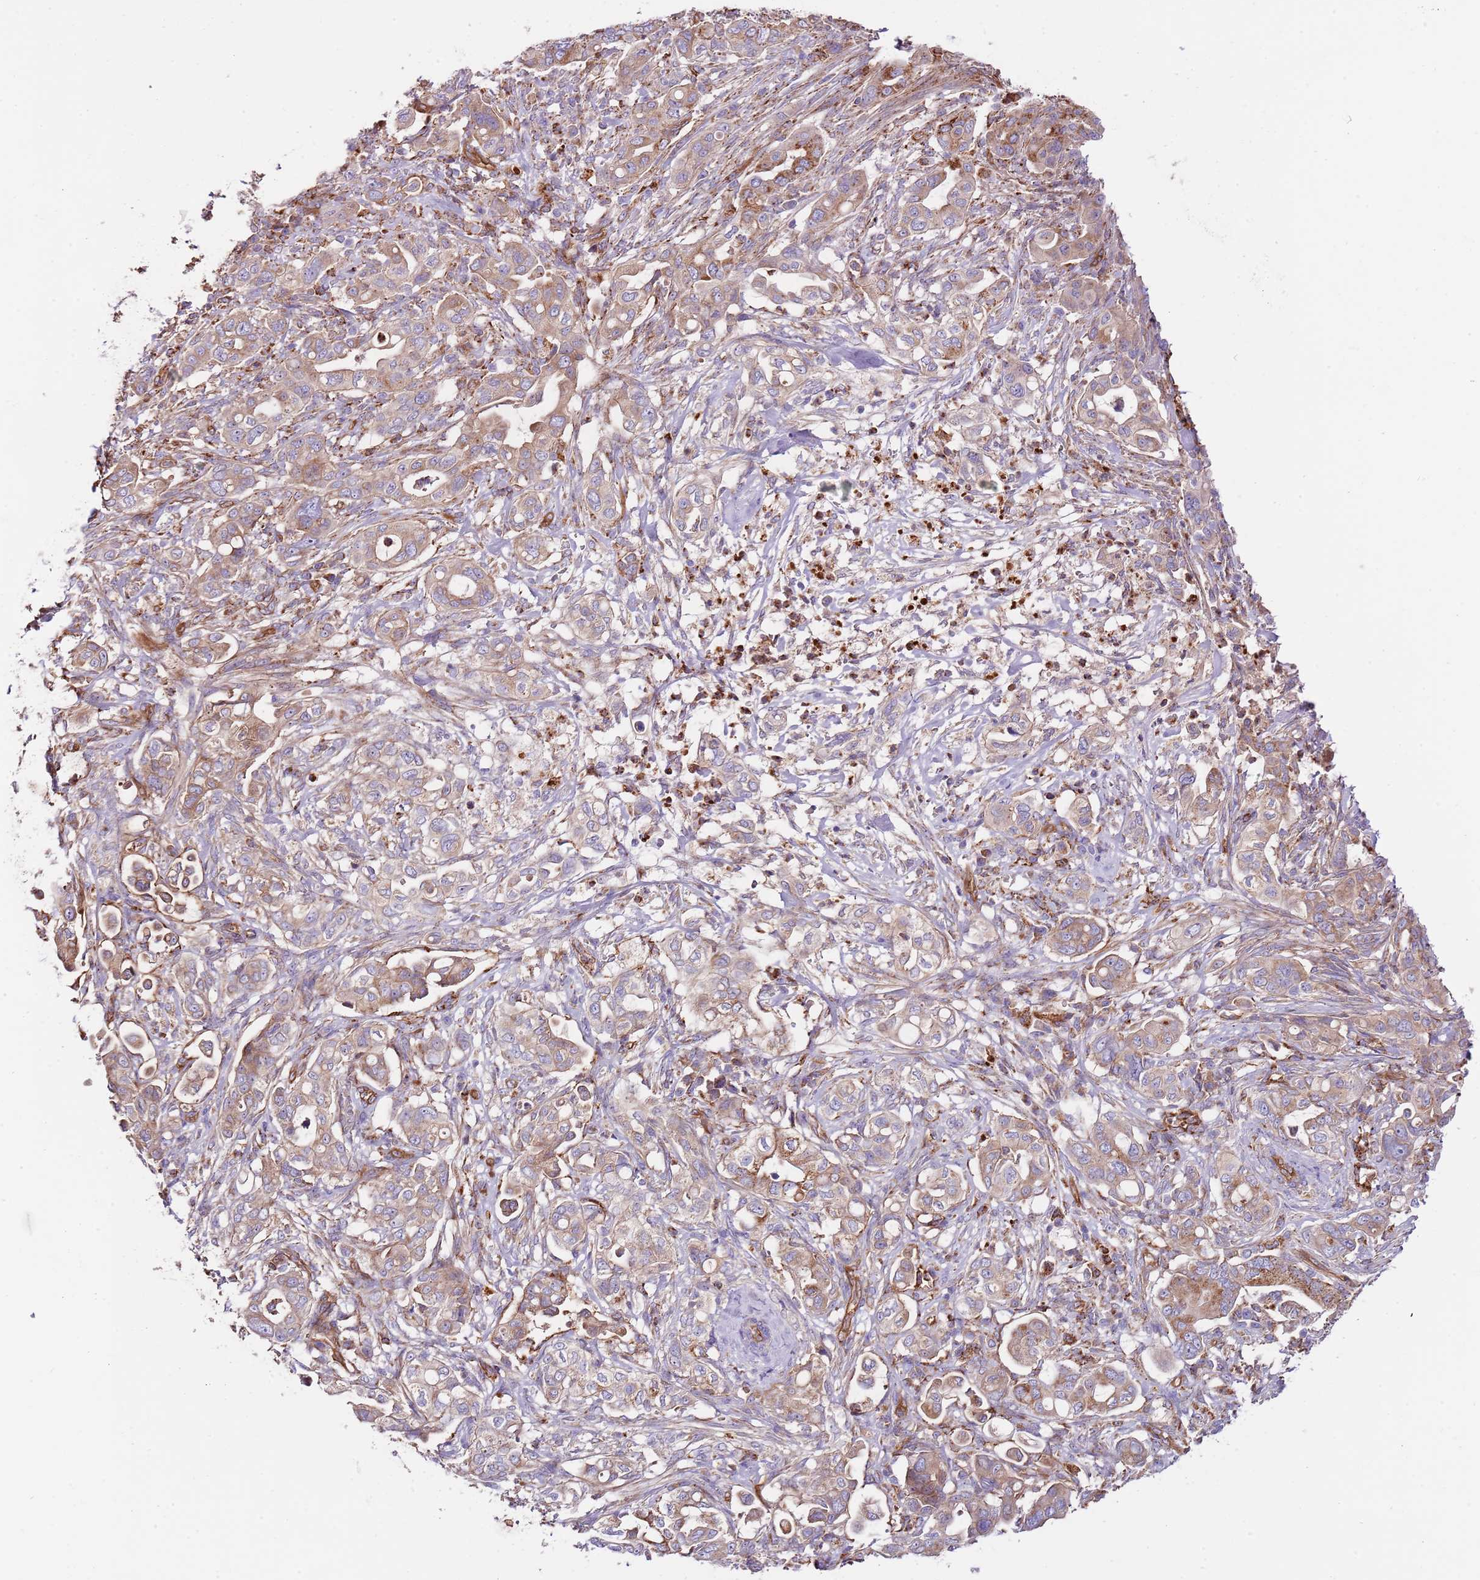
{"staining": {"intensity": "weak", "quantity": ">75%", "location": "cytoplasmic/membranous"}, "tissue": "pancreatic cancer", "cell_type": "Tumor cells", "image_type": "cancer", "snomed": [{"axis": "morphology", "description": "Normal tissue, NOS"}, {"axis": "morphology", "description": "Adenocarcinoma, NOS"}, {"axis": "topography", "description": "Lymph node"}, {"axis": "topography", "description": "Pancreas"}], "caption": "Human pancreatic cancer (adenocarcinoma) stained for a protein (brown) reveals weak cytoplasmic/membranous positive expression in about >75% of tumor cells.", "gene": "DOCK6", "patient": {"sex": "female", "age": 67}}